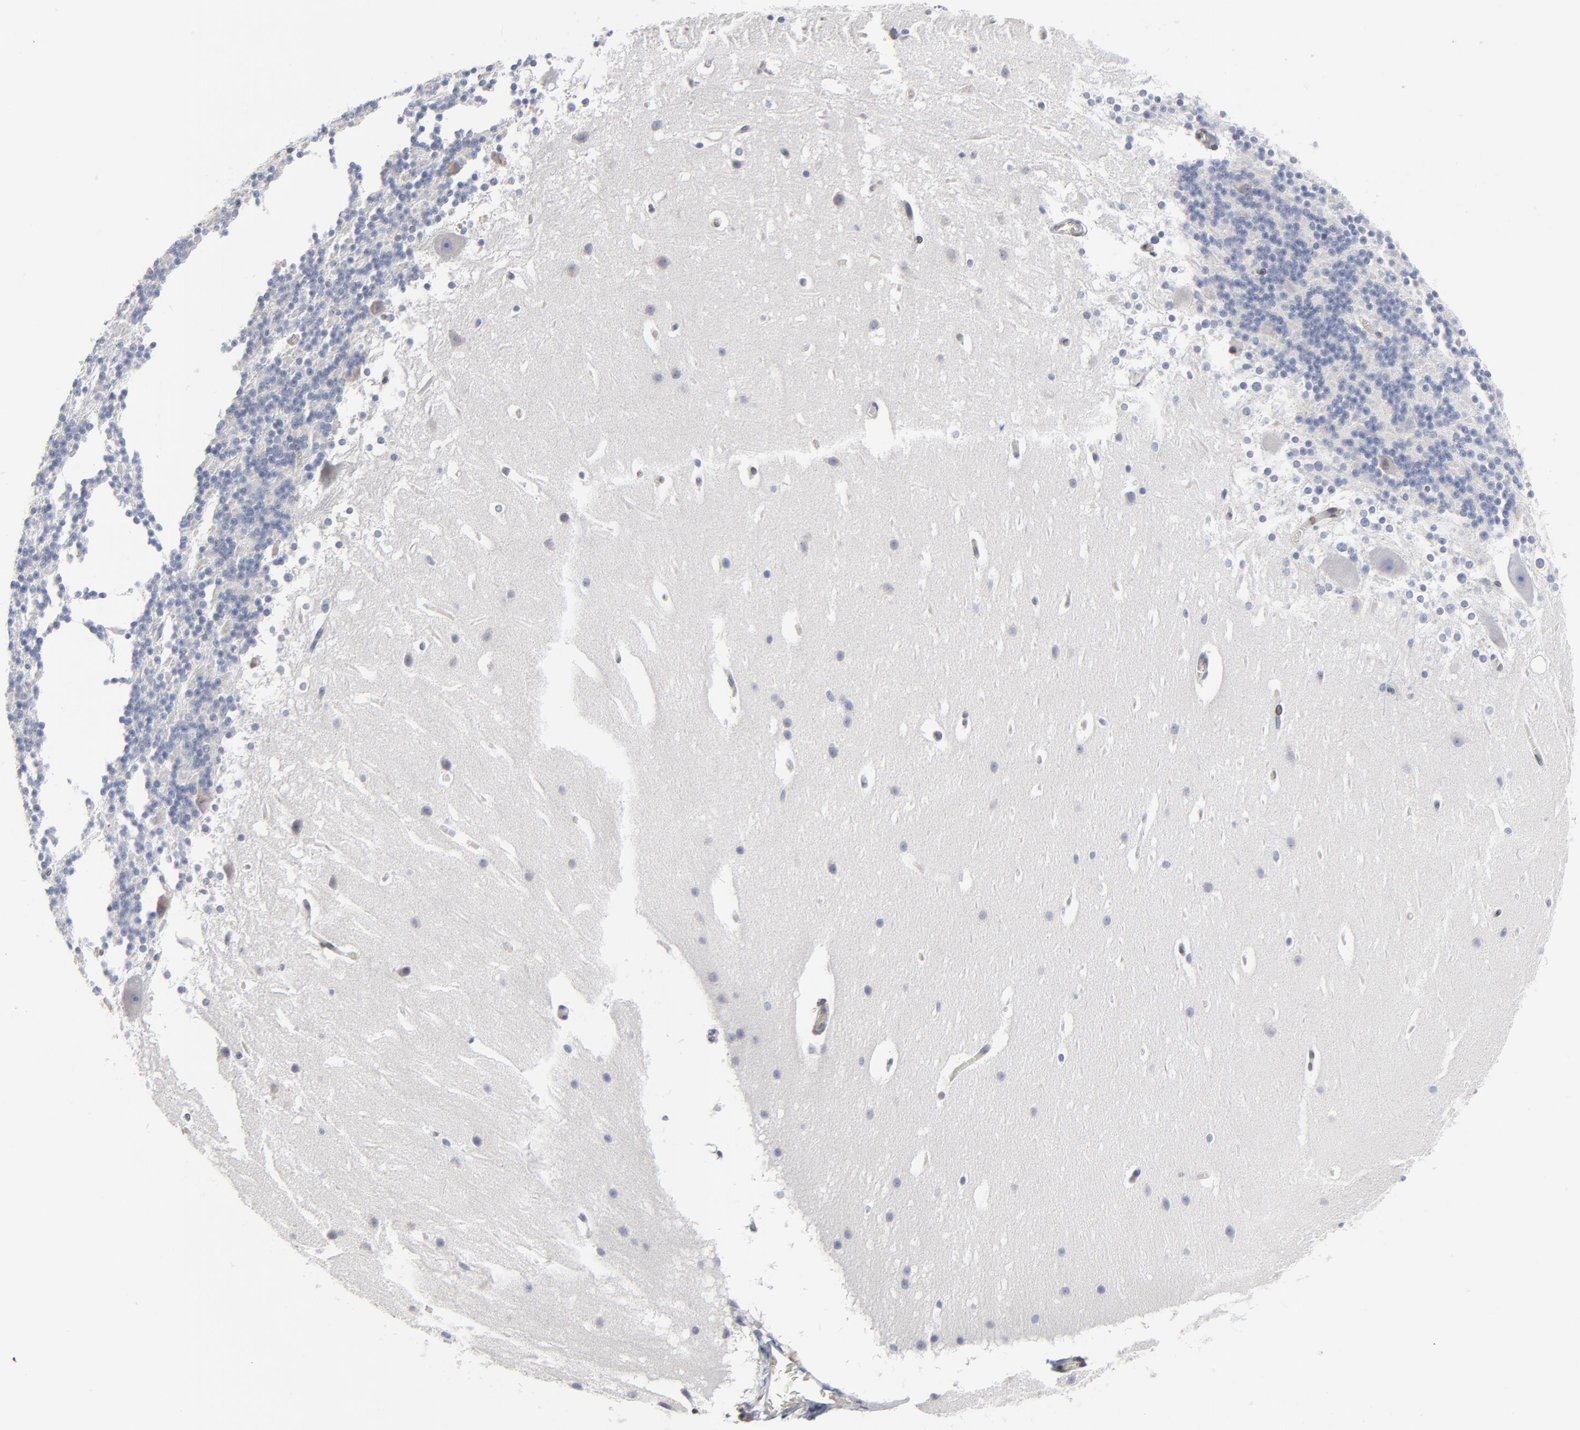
{"staining": {"intensity": "moderate", "quantity": "<25%", "location": "cytoplasmic/membranous,nuclear"}, "tissue": "cerebellum", "cell_type": "Cells in granular layer", "image_type": "normal", "snomed": [{"axis": "morphology", "description": "Normal tissue, NOS"}, {"axis": "topography", "description": "Cerebellum"}], "caption": "Protein expression analysis of normal human cerebellum reveals moderate cytoplasmic/membranous,nuclear positivity in about <25% of cells in granular layer. The protein is shown in brown color, while the nuclei are stained blue.", "gene": "SYNE2", "patient": {"sex": "female", "age": 19}}